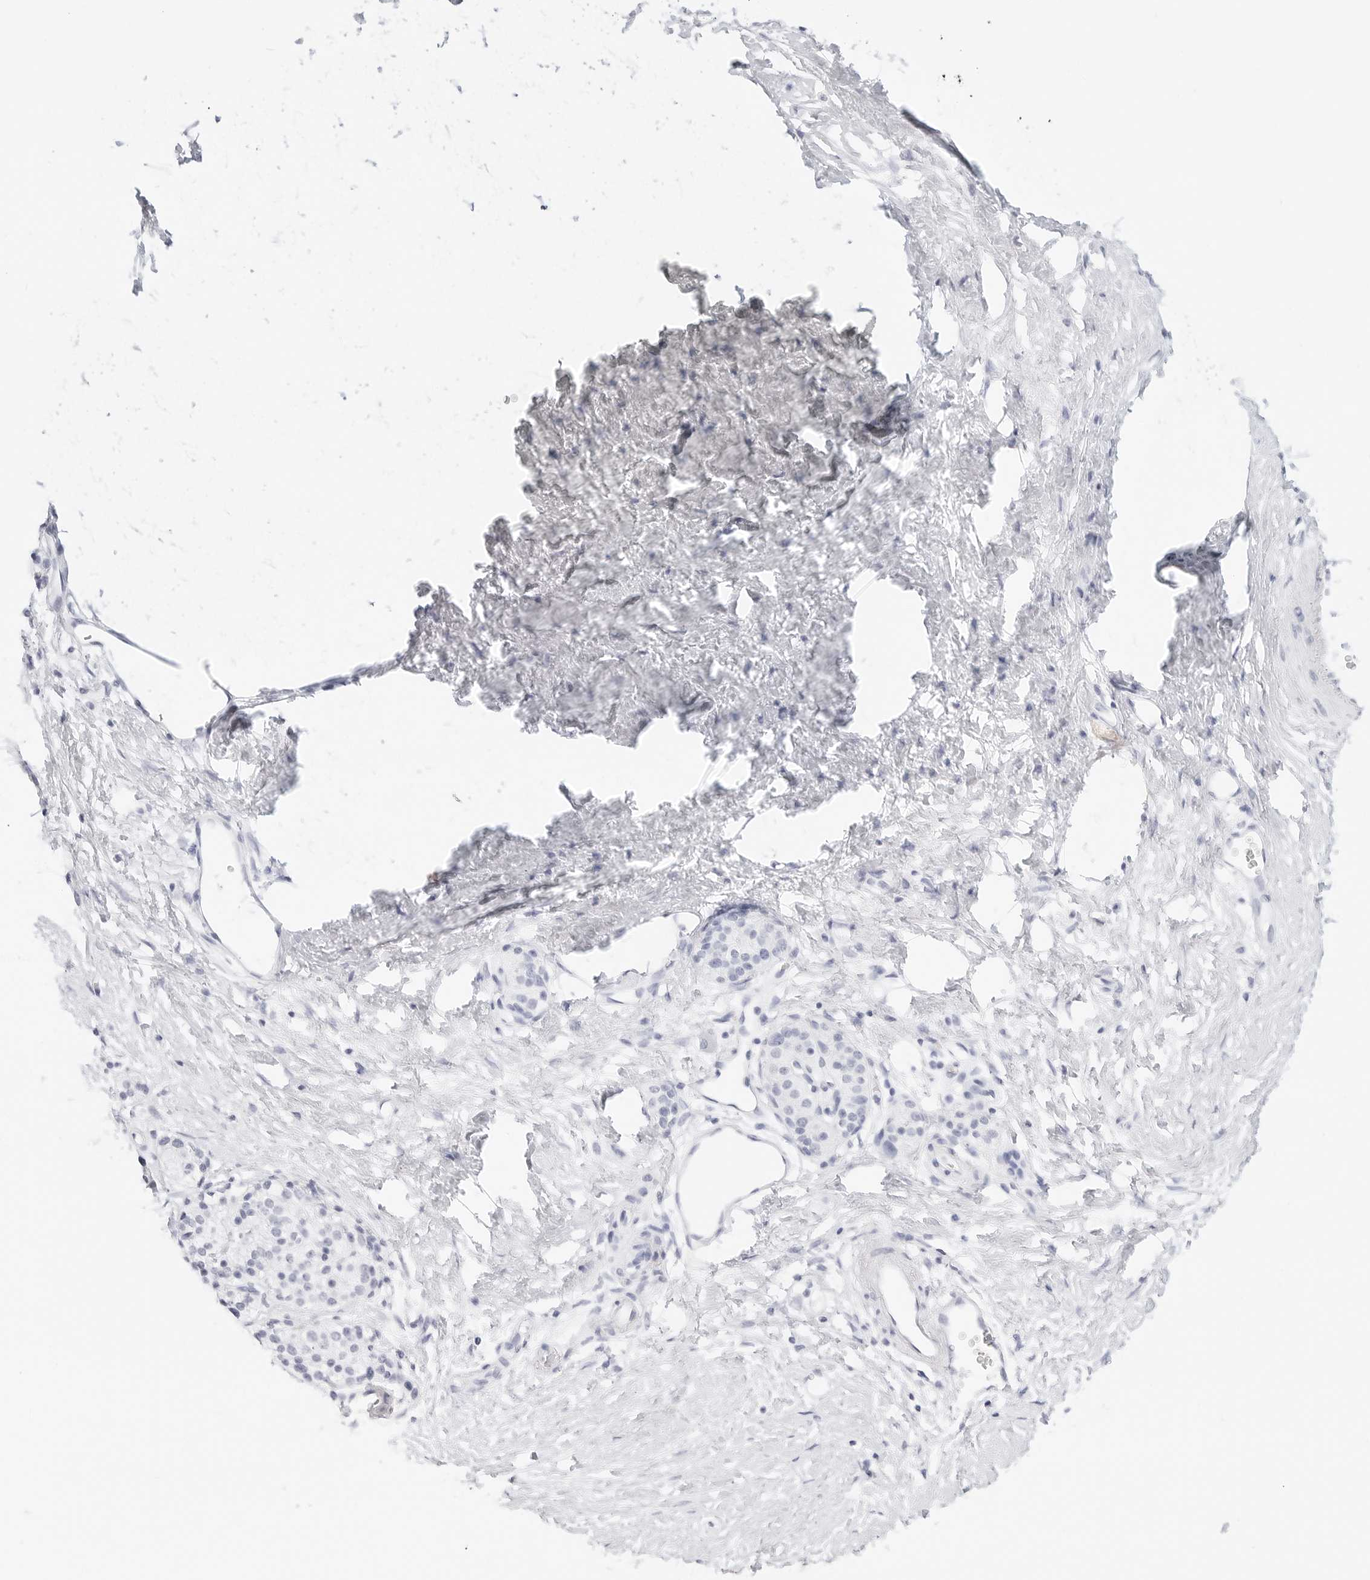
{"staining": {"intensity": "negative", "quantity": "none", "location": "none"}, "tissue": "pancreatic cancer", "cell_type": "Tumor cells", "image_type": "cancer", "snomed": [{"axis": "morphology", "description": "Adenocarcinoma, NOS"}, {"axis": "topography", "description": "Pancreas"}], "caption": "An IHC photomicrograph of adenocarcinoma (pancreatic) is shown. There is no staining in tumor cells of adenocarcinoma (pancreatic). (Stains: DAB (3,3'-diaminobenzidine) immunohistochemistry with hematoxylin counter stain, Microscopy: brightfield microscopy at high magnification).", "gene": "TFF2", "patient": {"sex": "male", "age": 50}}